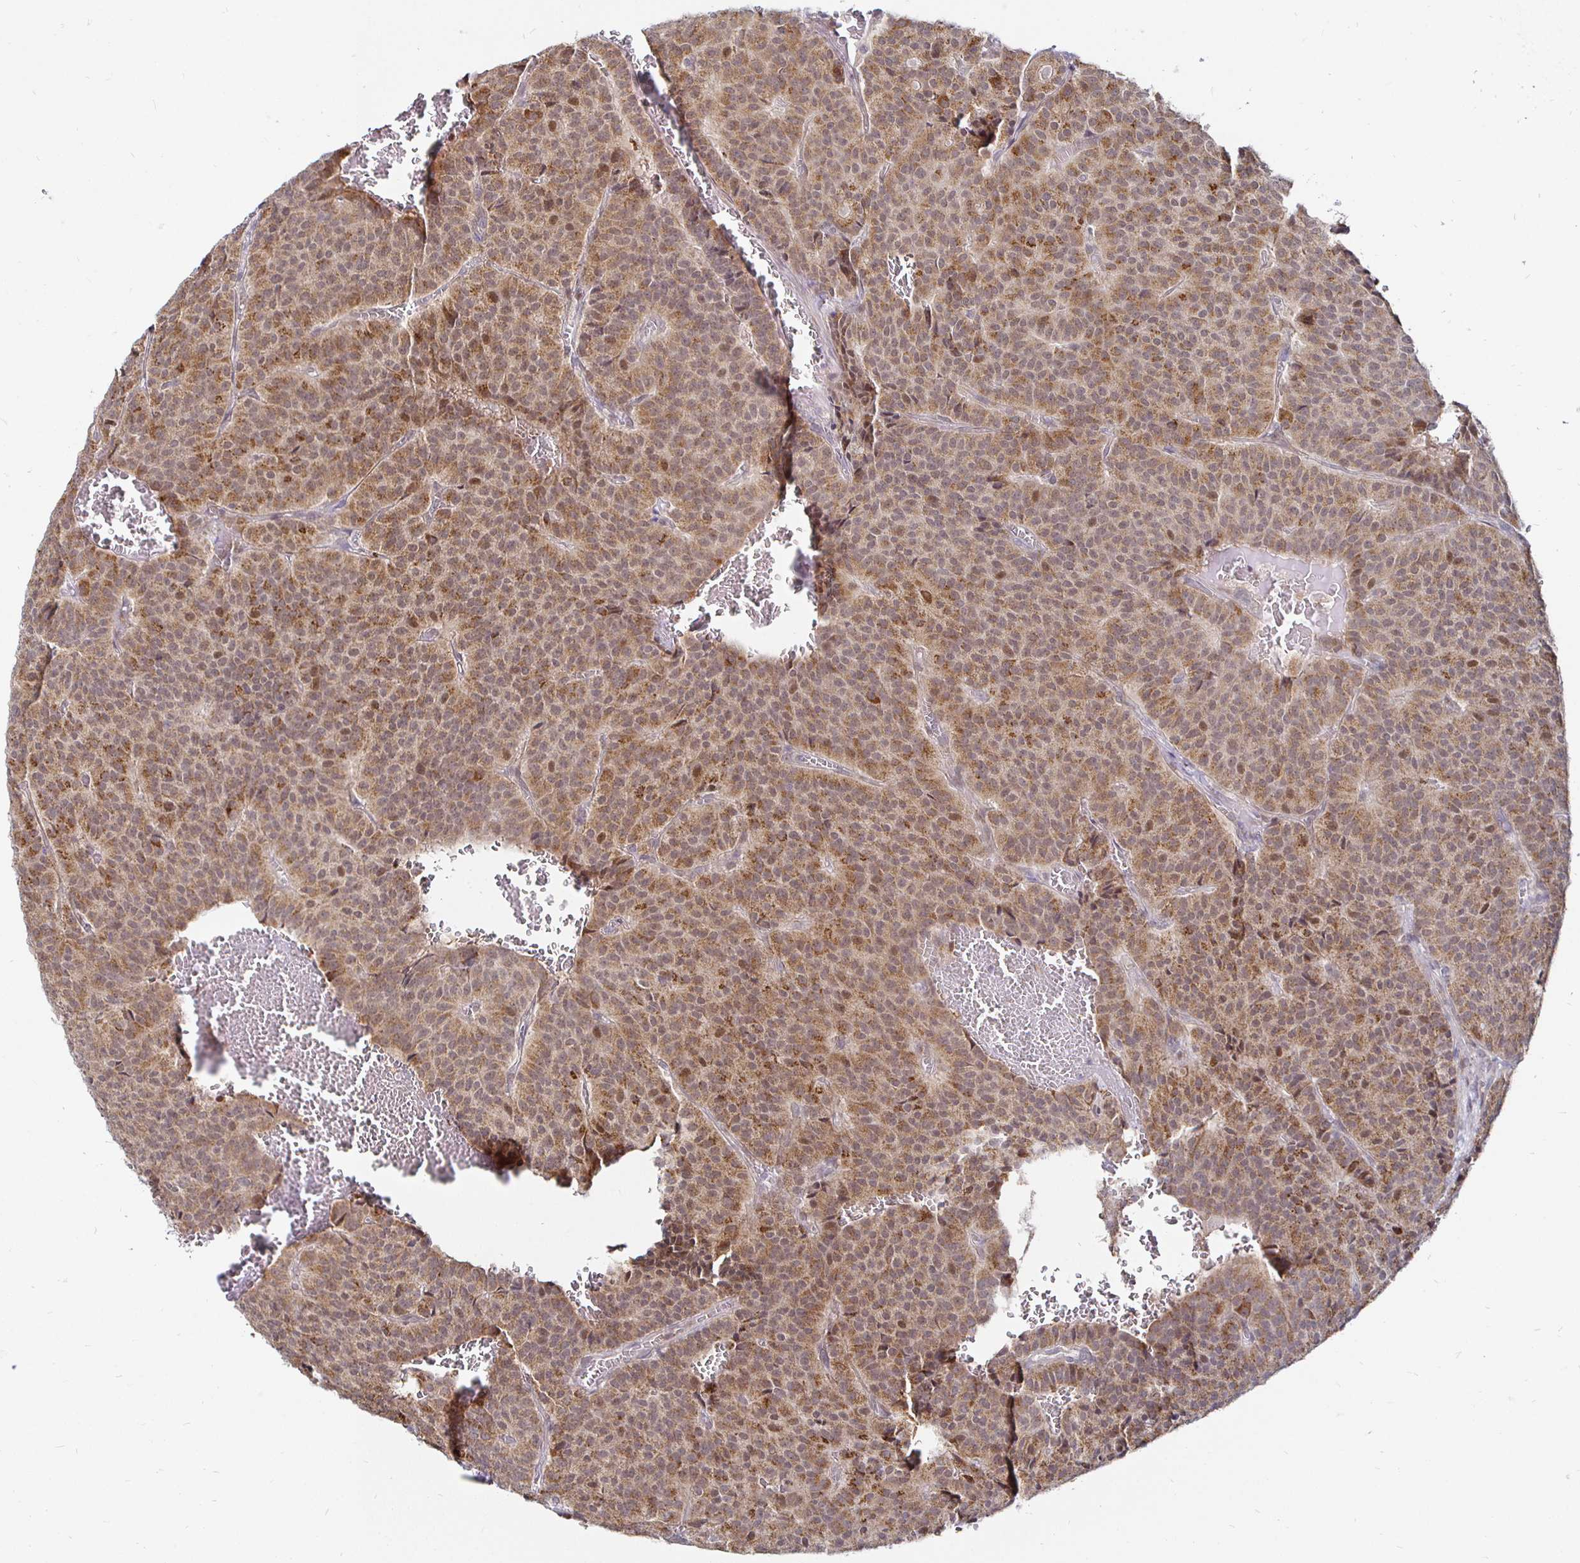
{"staining": {"intensity": "moderate", "quantity": ">75%", "location": "cytoplasmic/membranous"}, "tissue": "carcinoid", "cell_type": "Tumor cells", "image_type": "cancer", "snomed": [{"axis": "morphology", "description": "Carcinoid, malignant, NOS"}, {"axis": "topography", "description": "Lung"}], "caption": "This image displays immunohistochemistry staining of carcinoid, with medium moderate cytoplasmic/membranous staining in approximately >75% of tumor cells.", "gene": "ATG3", "patient": {"sex": "male", "age": 70}}